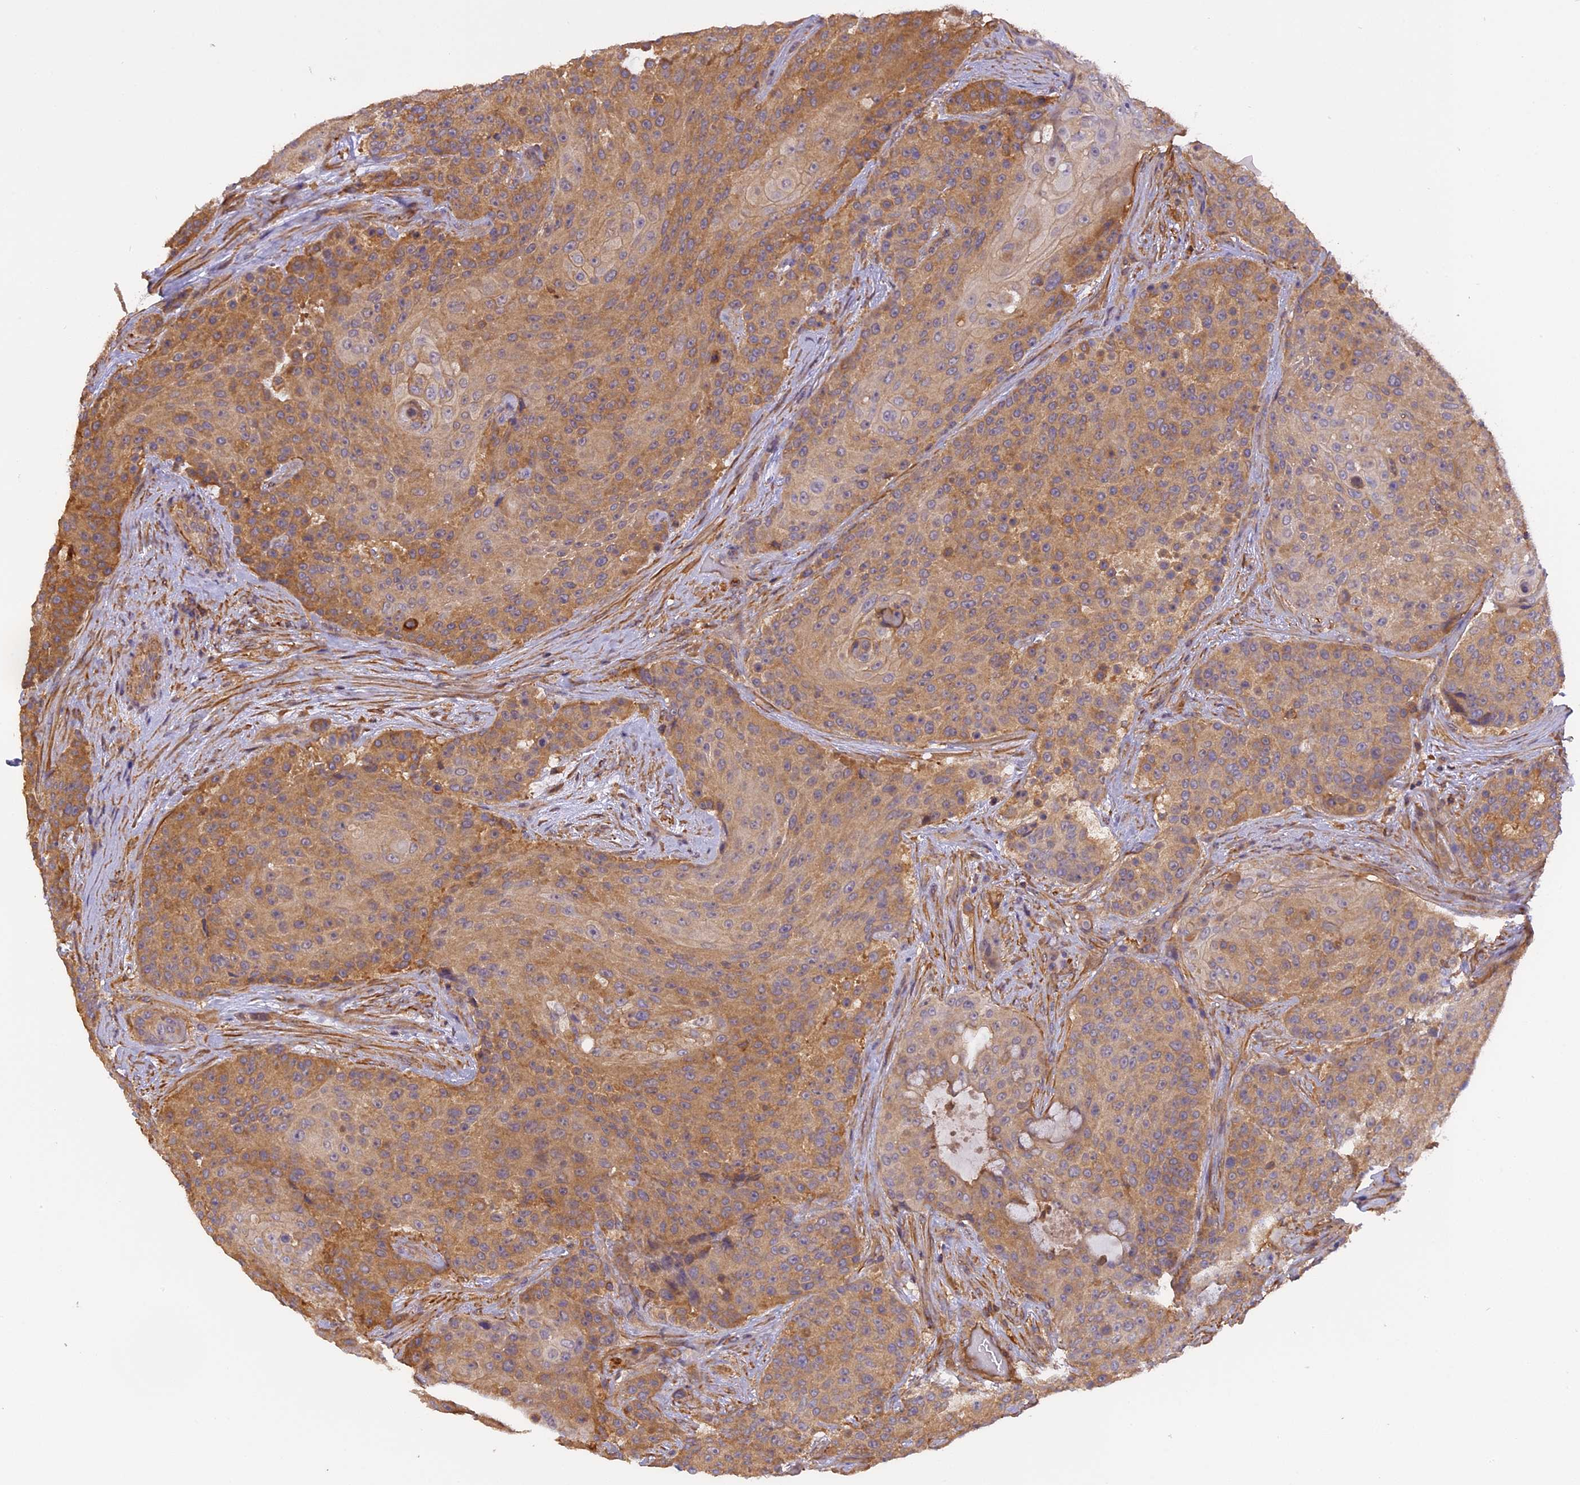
{"staining": {"intensity": "moderate", "quantity": "25%-75%", "location": "cytoplasmic/membranous"}, "tissue": "urothelial cancer", "cell_type": "Tumor cells", "image_type": "cancer", "snomed": [{"axis": "morphology", "description": "Urothelial carcinoma, High grade"}, {"axis": "topography", "description": "Urinary bladder"}], "caption": "High-grade urothelial carcinoma tissue reveals moderate cytoplasmic/membranous positivity in approximately 25%-75% of tumor cells", "gene": "STOML1", "patient": {"sex": "female", "age": 63}}